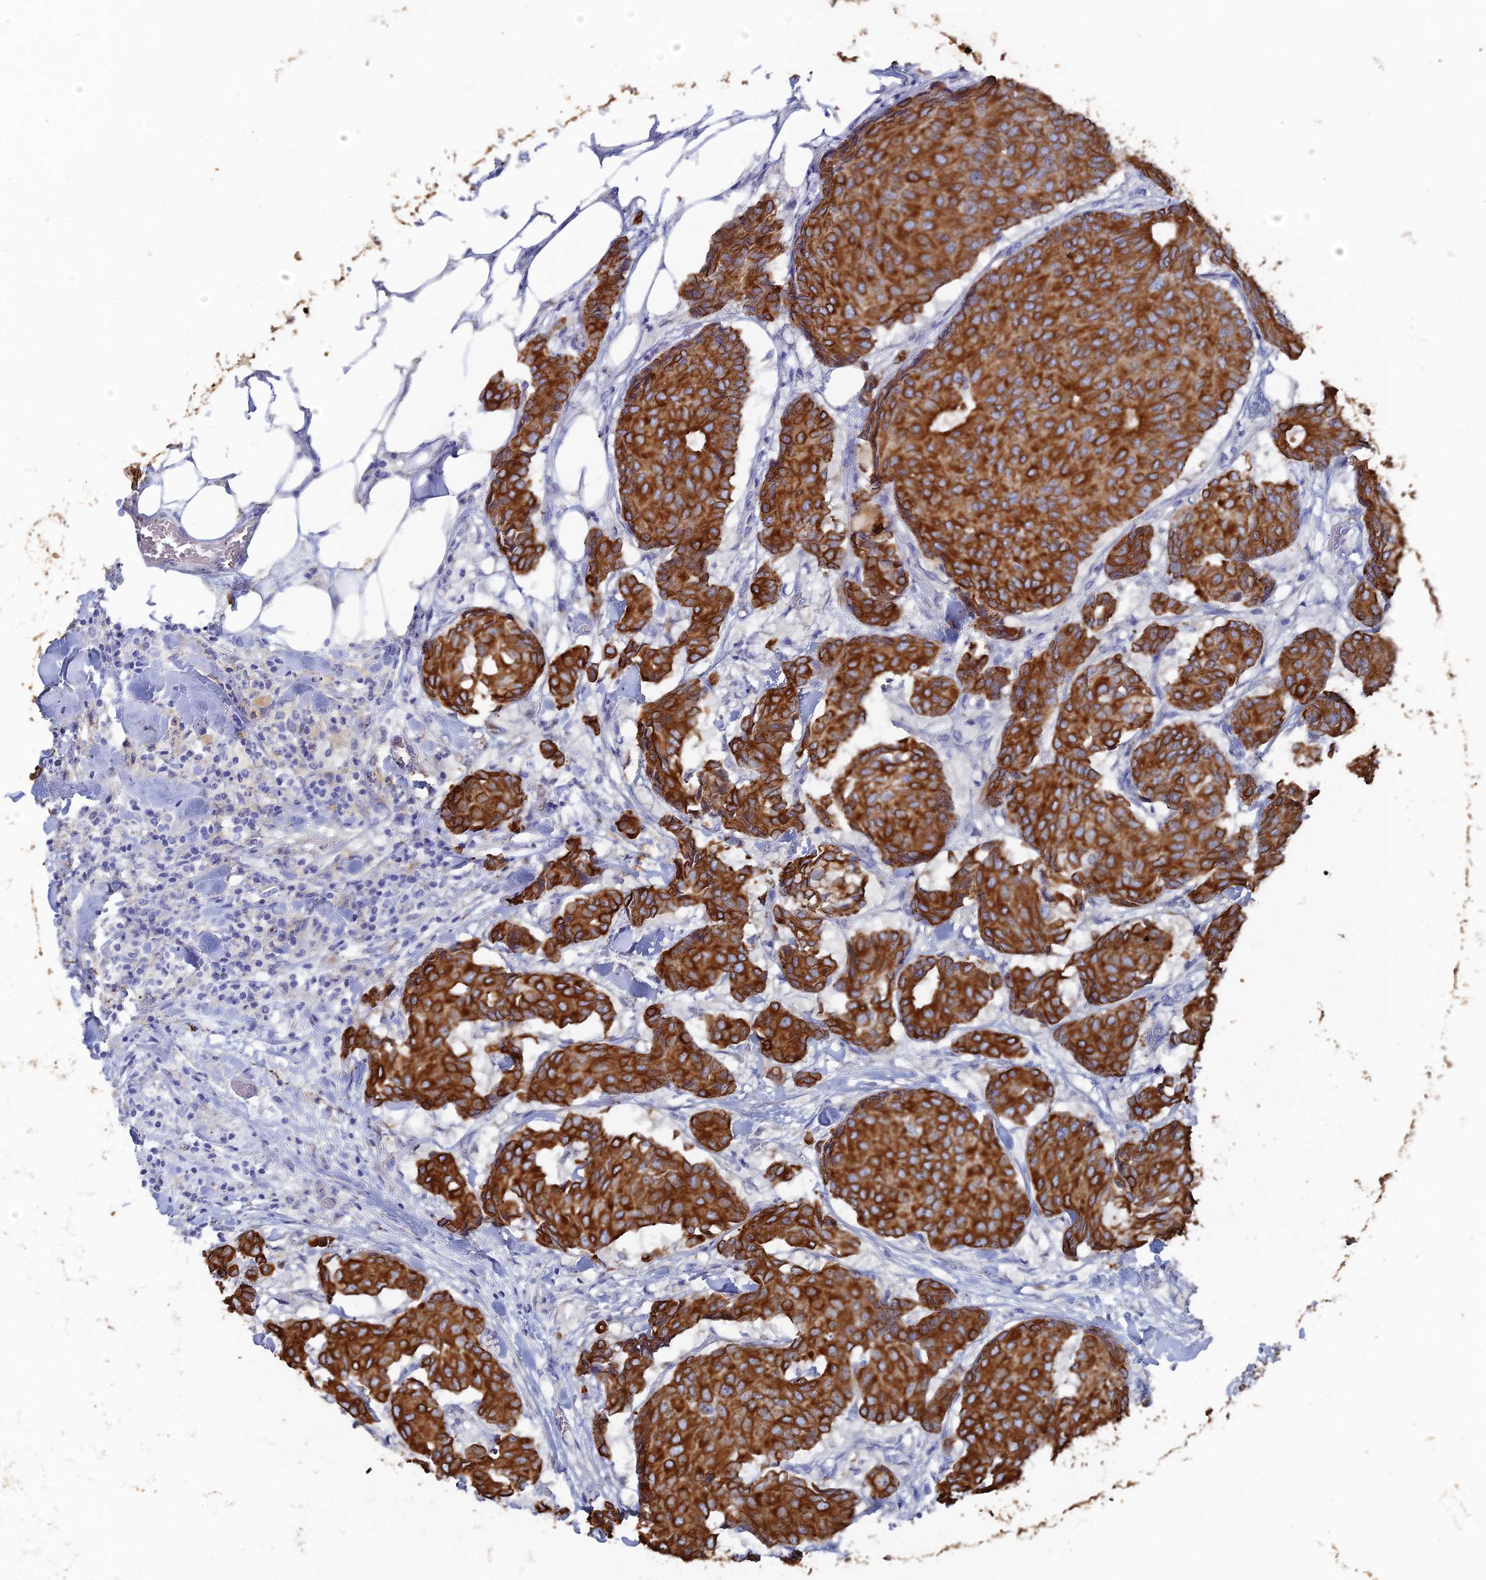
{"staining": {"intensity": "strong", "quantity": ">75%", "location": "cytoplasmic/membranous"}, "tissue": "breast cancer", "cell_type": "Tumor cells", "image_type": "cancer", "snomed": [{"axis": "morphology", "description": "Duct carcinoma"}, {"axis": "topography", "description": "Breast"}], "caption": "A high amount of strong cytoplasmic/membranous staining is appreciated in approximately >75% of tumor cells in invasive ductal carcinoma (breast) tissue.", "gene": "SRFBP1", "patient": {"sex": "female", "age": 75}}